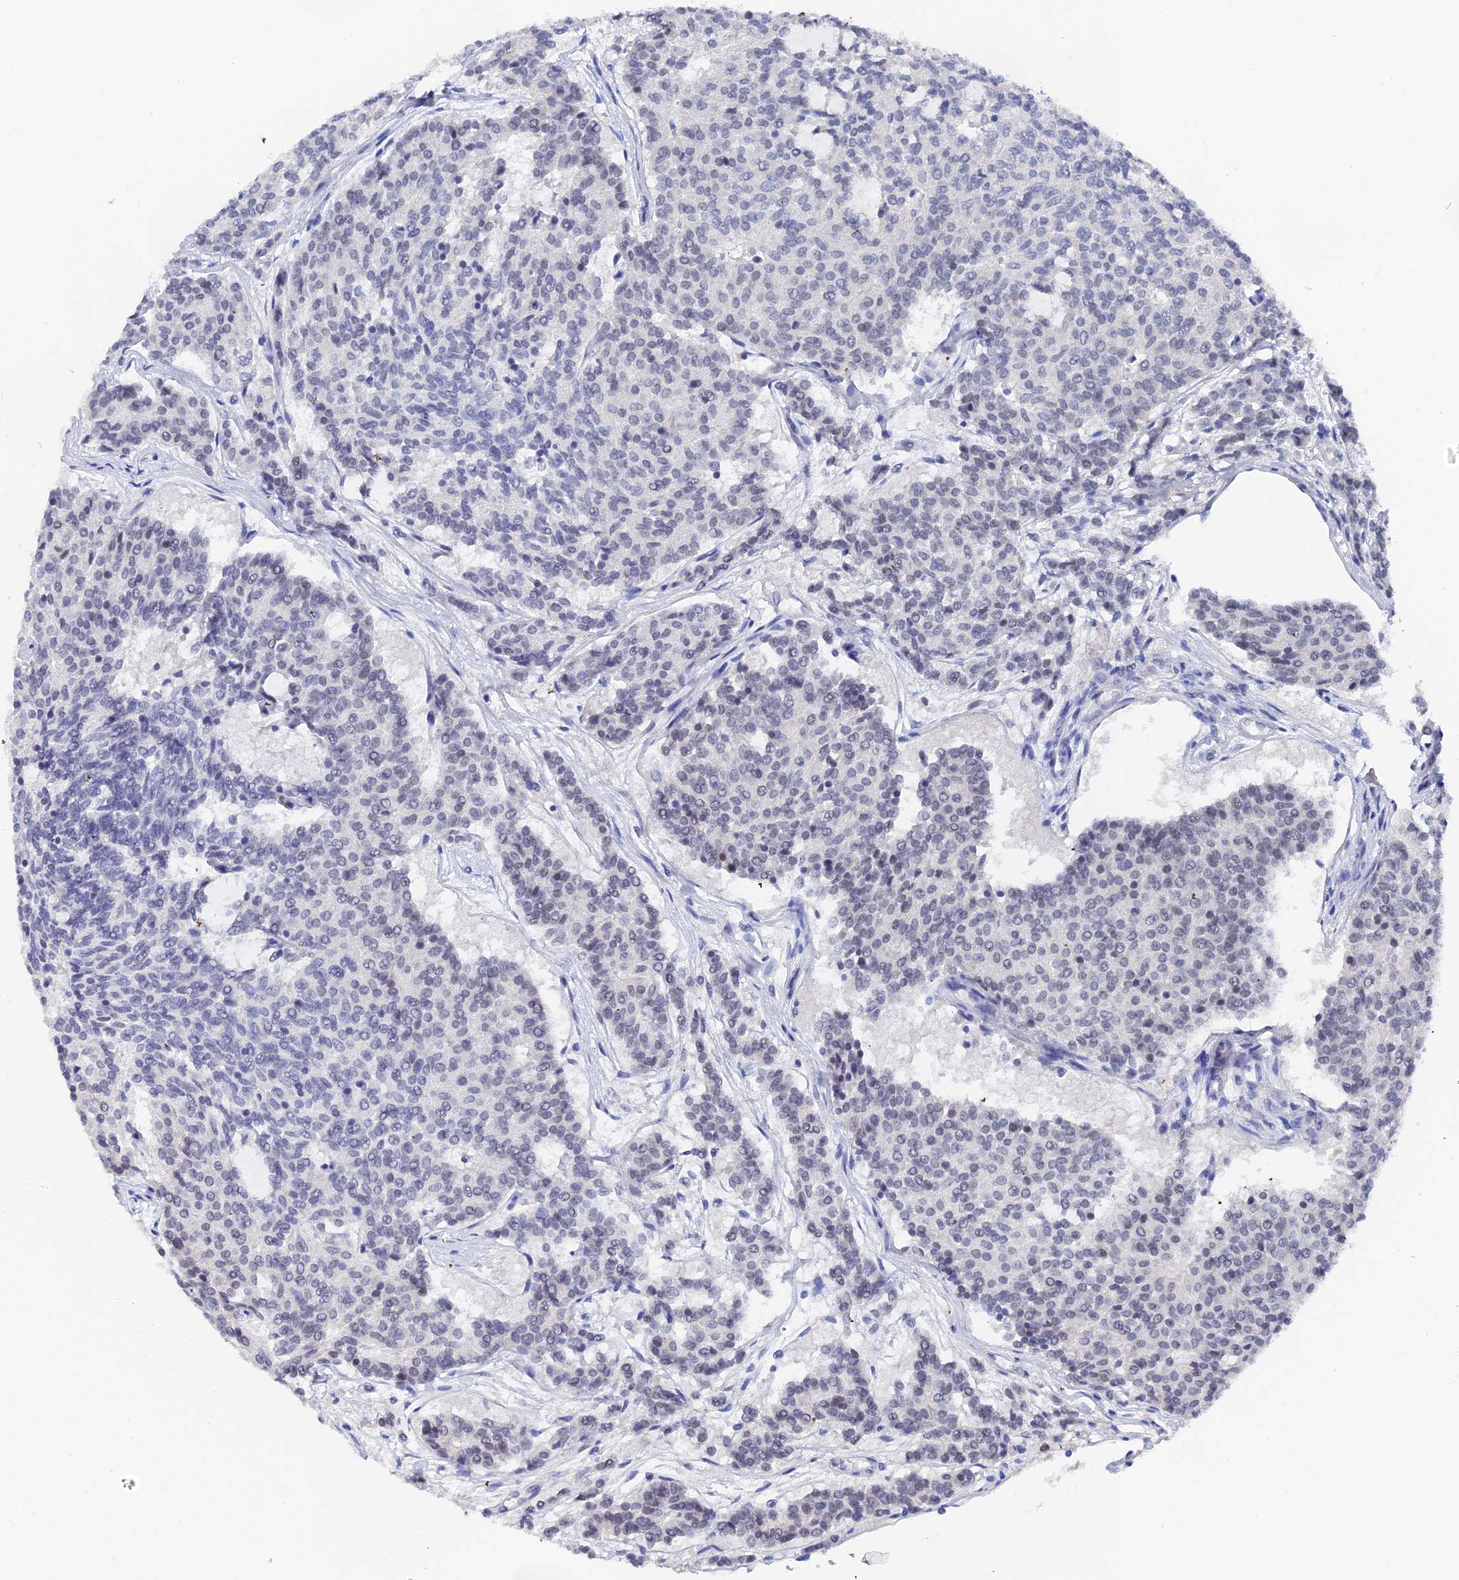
{"staining": {"intensity": "negative", "quantity": "none", "location": "none"}, "tissue": "carcinoid", "cell_type": "Tumor cells", "image_type": "cancer", "snomed": [{"axis": "morphology", "description": "Carcinoid, malignant, NOS"}, {"axis": "topography", "description": "Pancreas"}], "caption": "This is an immunohistochemistry (IHC) histopathology image of human malignant carcinoid. There is no expression in tumor cells.", "gene": "KRT17", "patient": {"sex": "female", "age": 54}}